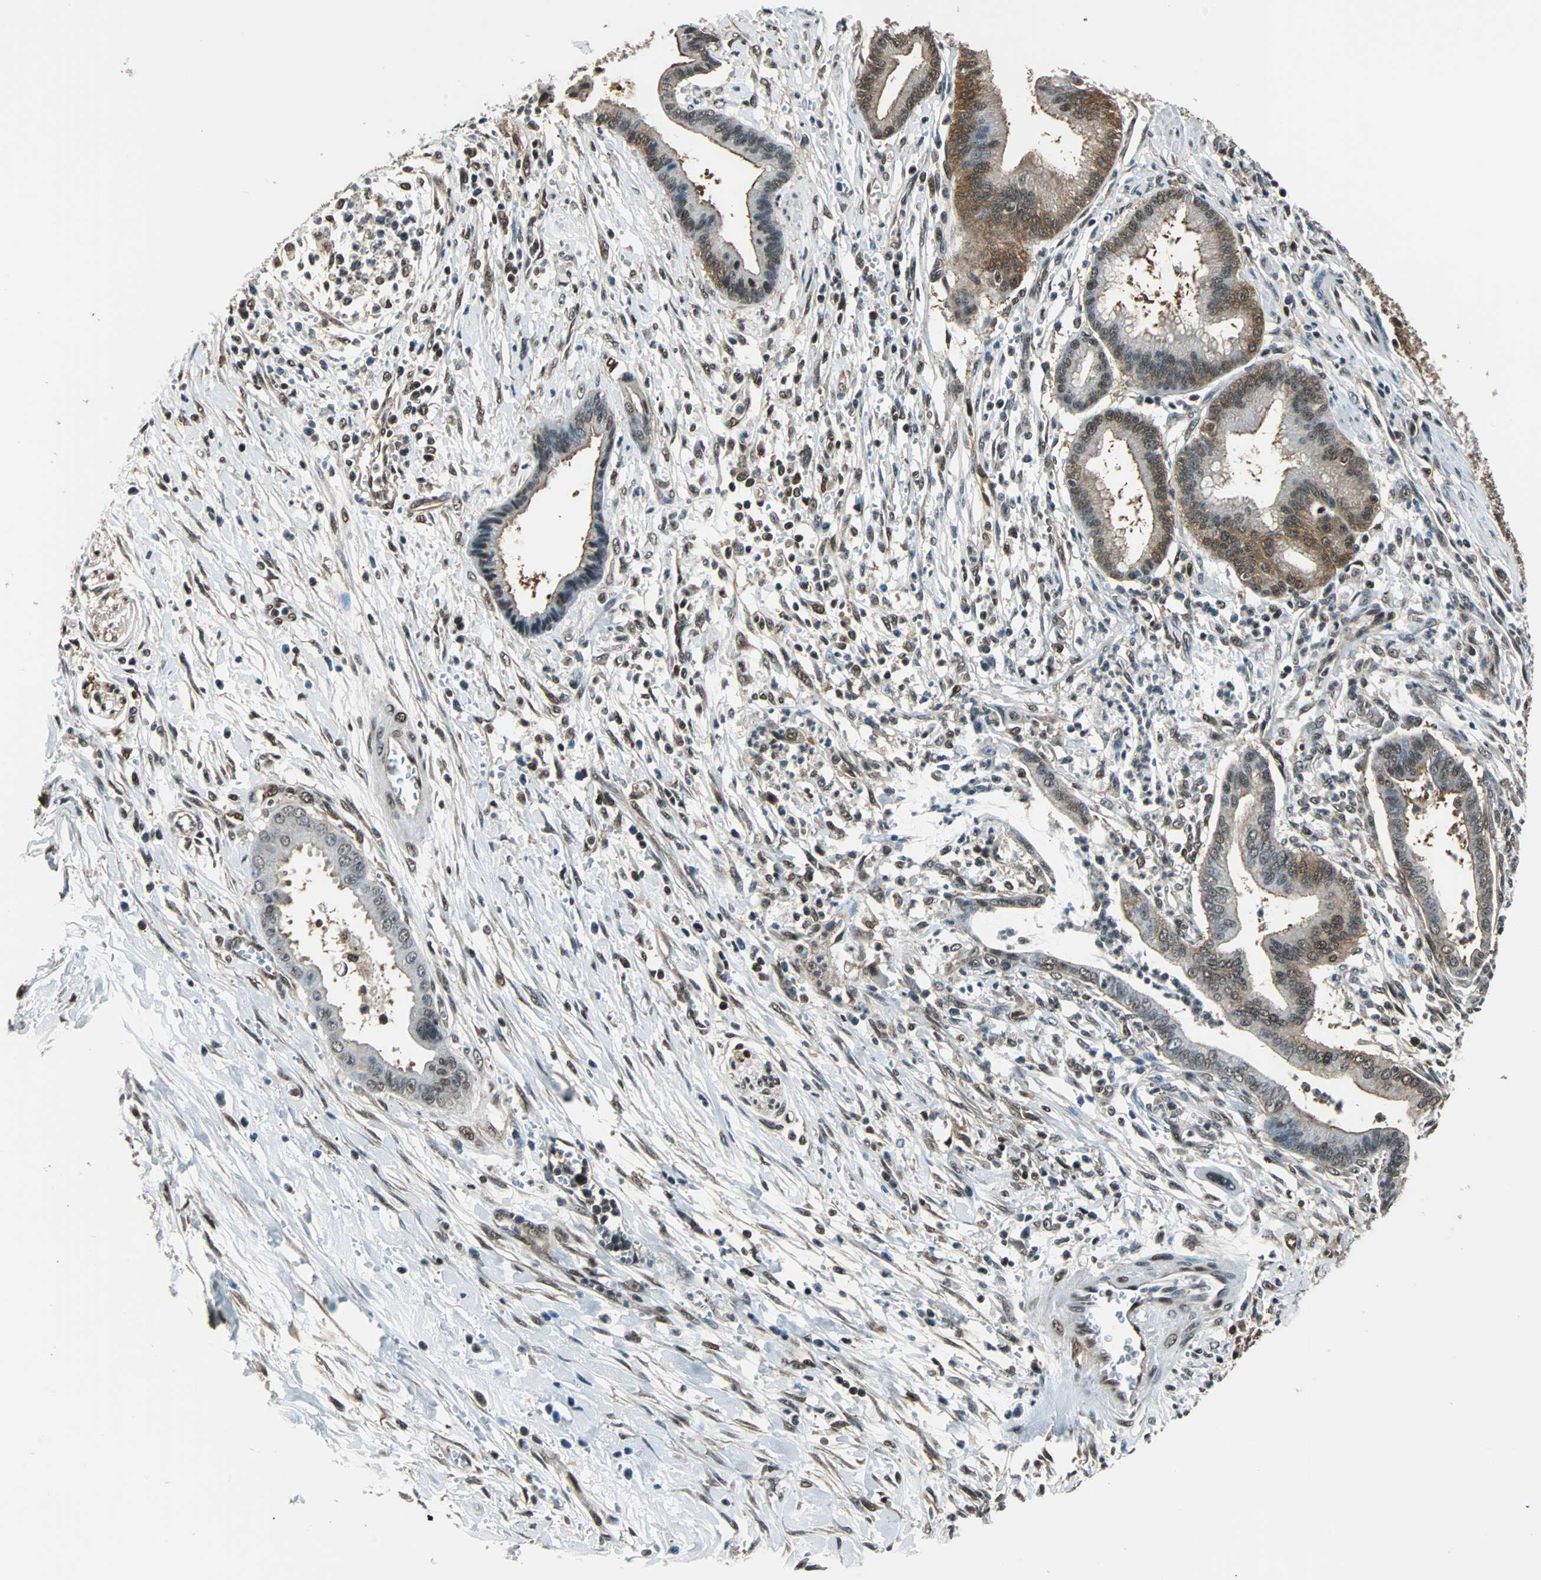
{"staining": {"intensity": "weak", "quantity": ">75%", "location": "cytoplasmic/membranous,nuclear"}, "tissue": "pancreatic cancer", "cell_type": "Tumor cells", "image_type": "cancer", "snomed": [{"axis": "morphology", "description": "Adenocarcinoma, NOS"}, {"axis": "topography", "description": "Pancreas"}], "caption": "Pancreatic cancer (adenocarcinoma) was stained to show a protein in brown. There is low levels of weak cytoplasmic/membranous and nuclear staining in about >75% of tumor cells.", "gene": "VCP", "patient": {"sex": "male", "age": 59}}